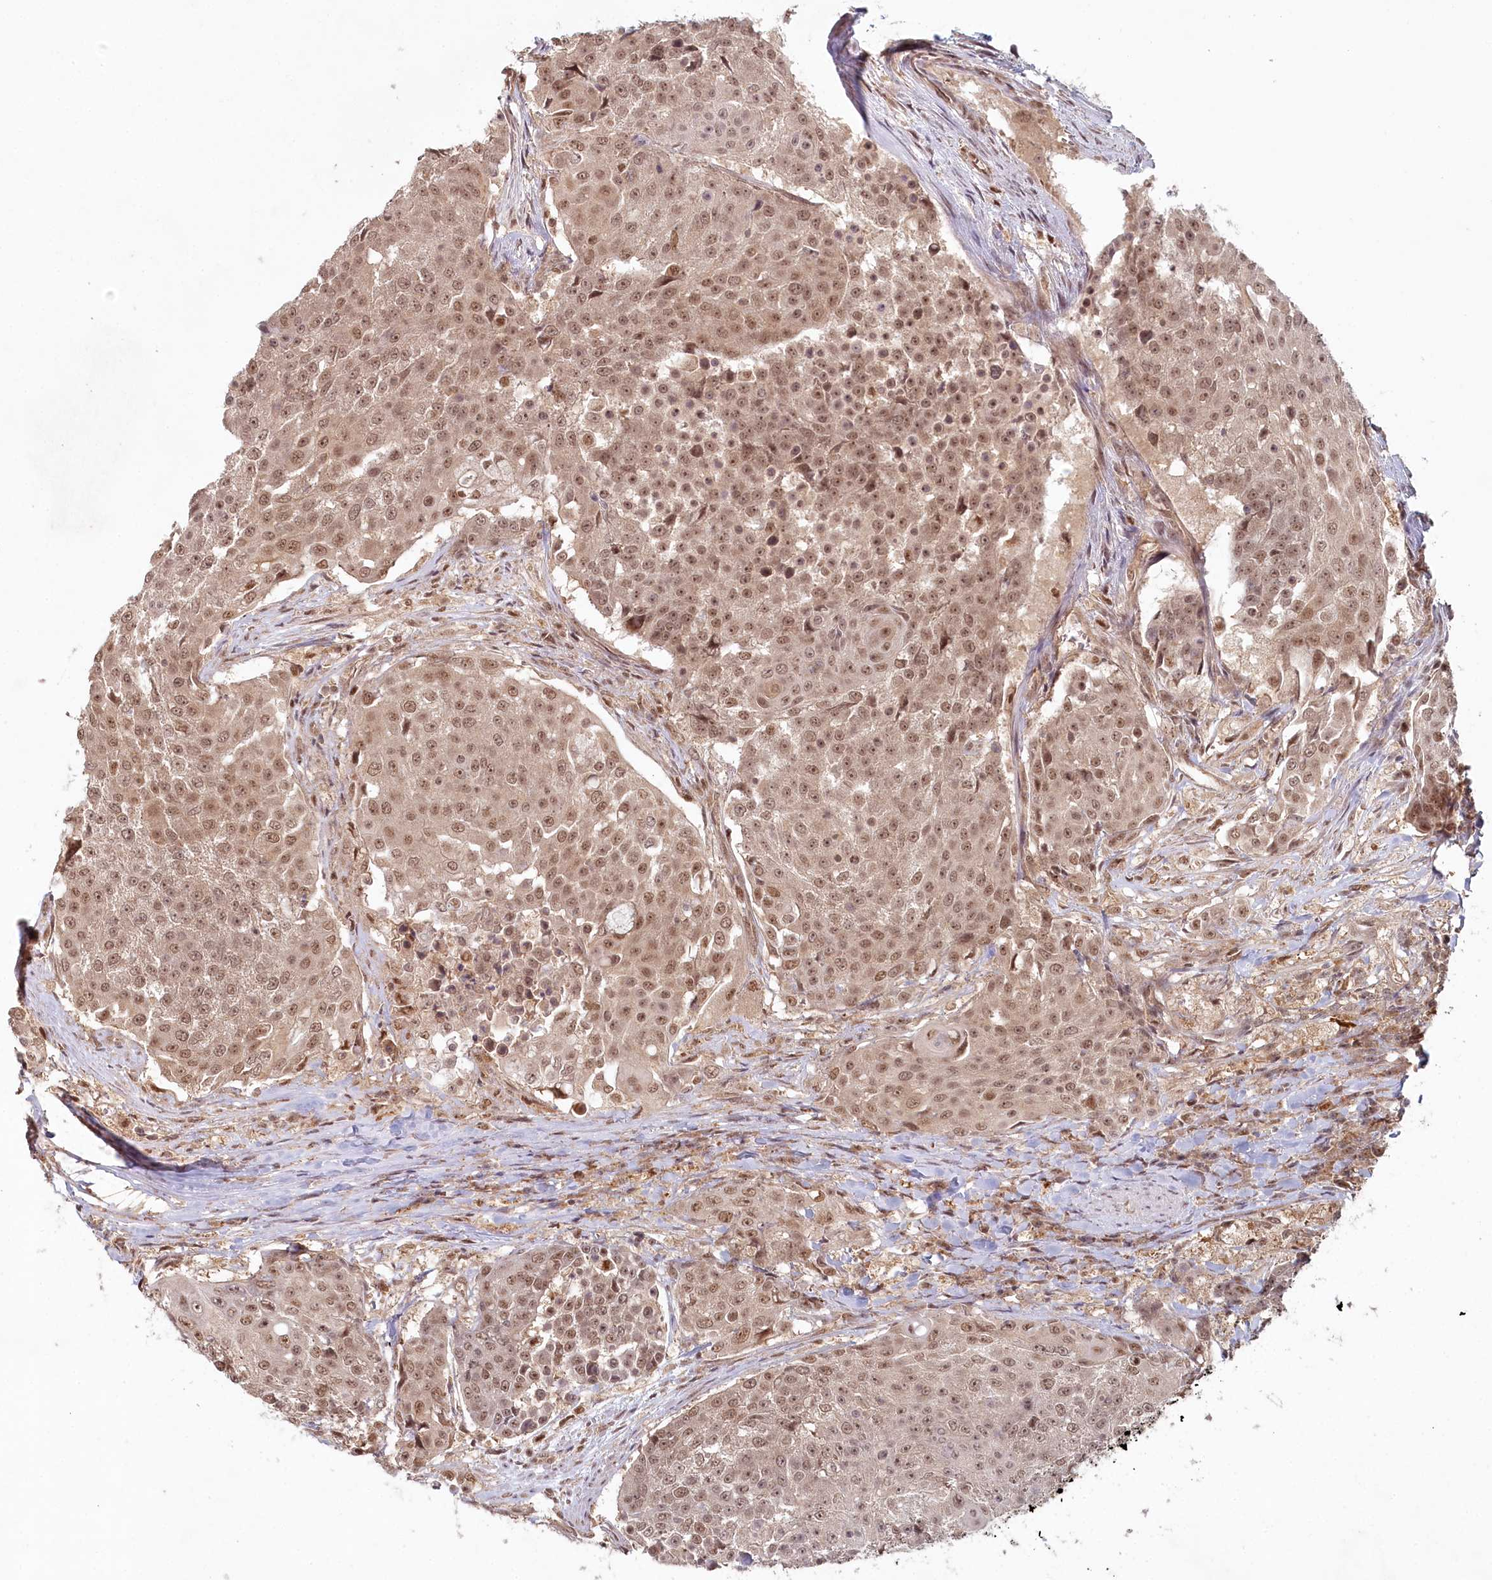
{"staining": {"intensity": "moderate", "quantity": ">75%", "location": "nuclear"}, "tissue": "urothelial cancer", "cell_type": "Tumor cells", "image_type": "cancer", "snomed": [{"axis": "morphology", "description": "Urothelial carcinoma, High grade"}, {"axis": "topography", "description": "Urinary bladder"}], "caption": "Protein expression analysis of human urothelial cancer reveals moderate nuclear positivity in about >75% of tumor cells.", "gene": "WAPL", "patient": {"sex": "female", "age": 63}}